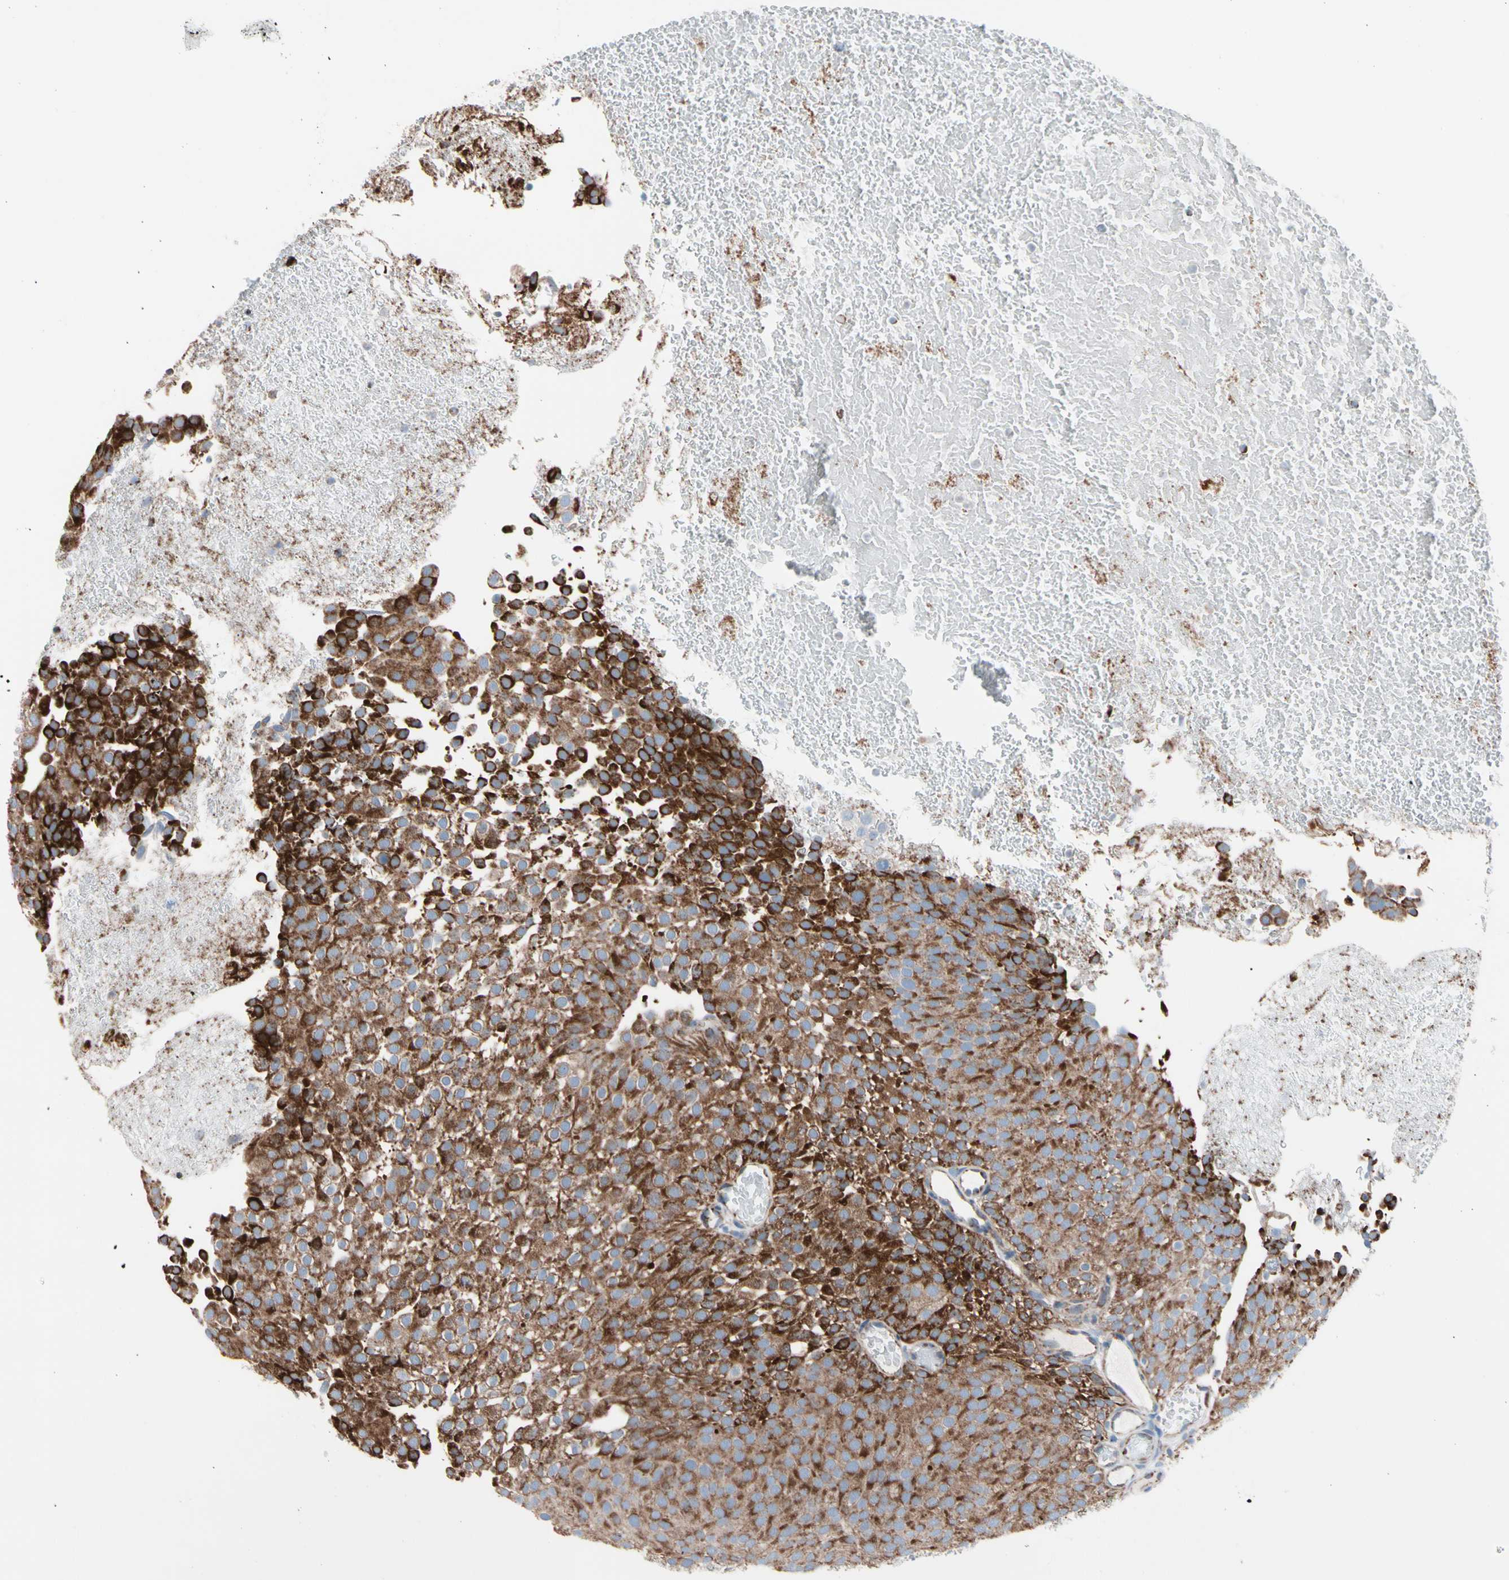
{"staining": {"intensity": "strong", "quantity": ">75%", "location": "cytoplasmic/membranous"}, "tissue": "urothelial cancer", "cell_type": "Tumor cells", "image_type": "cancer", "snomed": [{"axis": "morphology", "description": "Urothelial carcinoma, Low grade"}, {"axis": "topography", "description": "Urinary bladder"}], "caption": "There is high levels of strong cytoplasmic/membranous staining in tumor cells of urothelial carcinoma (low-grade), as demonstrated by immunohistochemical staining (brown color).", "gene": "HK1", "patient": {"sex": "male", "age": 78}}